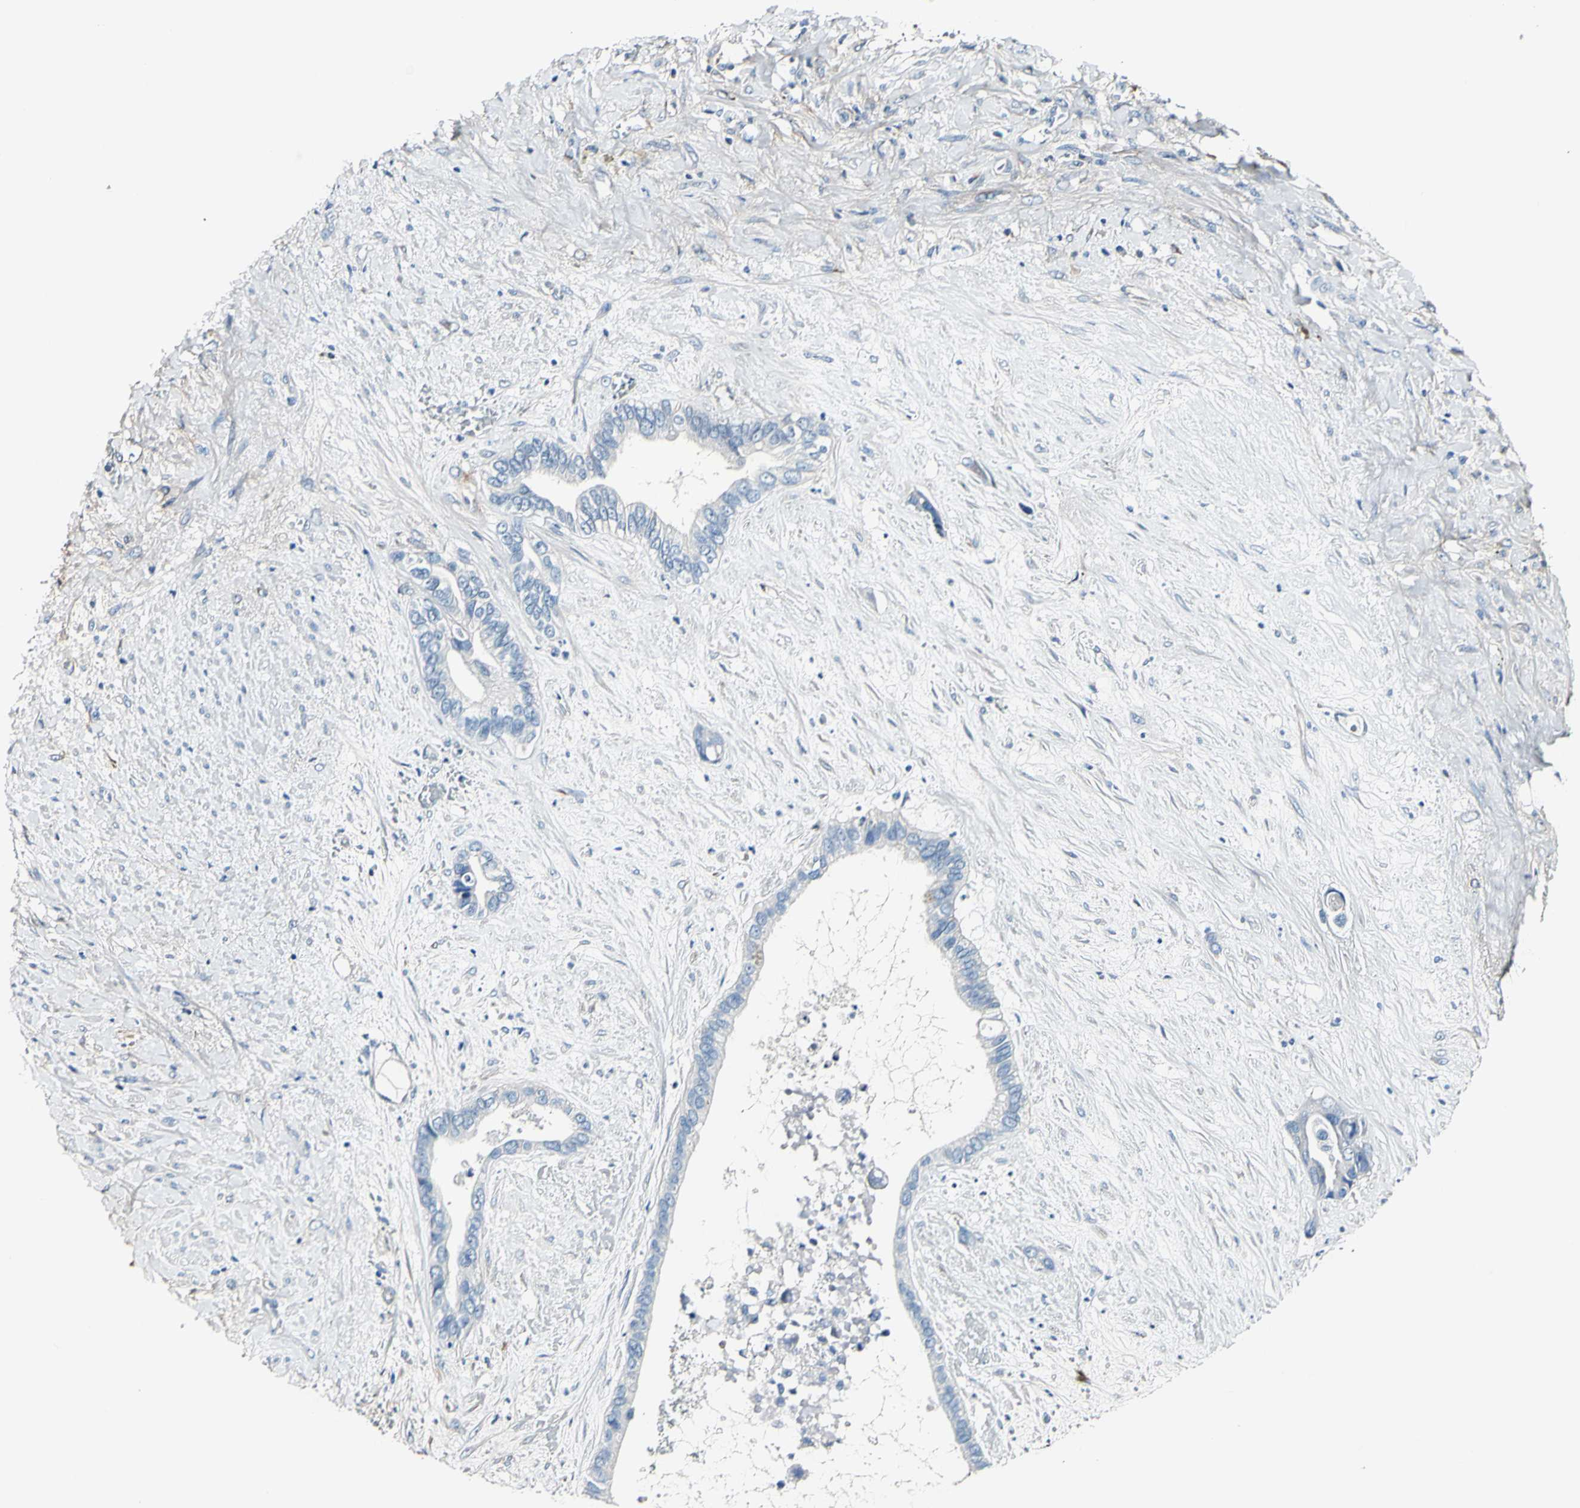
{"staining": {"intensity": "negative", "quantity": "none", "location": "none"}, "tissue": "liver cancer", "cell_type": "Tumor cells", "image_type": "cancer", "snomed": [{"axis": "morphology", "description": "Cholangiocarcinoma"}, {"axis": "topography", "description": "Liver"}], "caption": "Tumor cells show no significant protein positivity in cholangiocarcinoma (liver).", "gene": "COL6A3", "patient": {"sex": "female", "age": 65}}